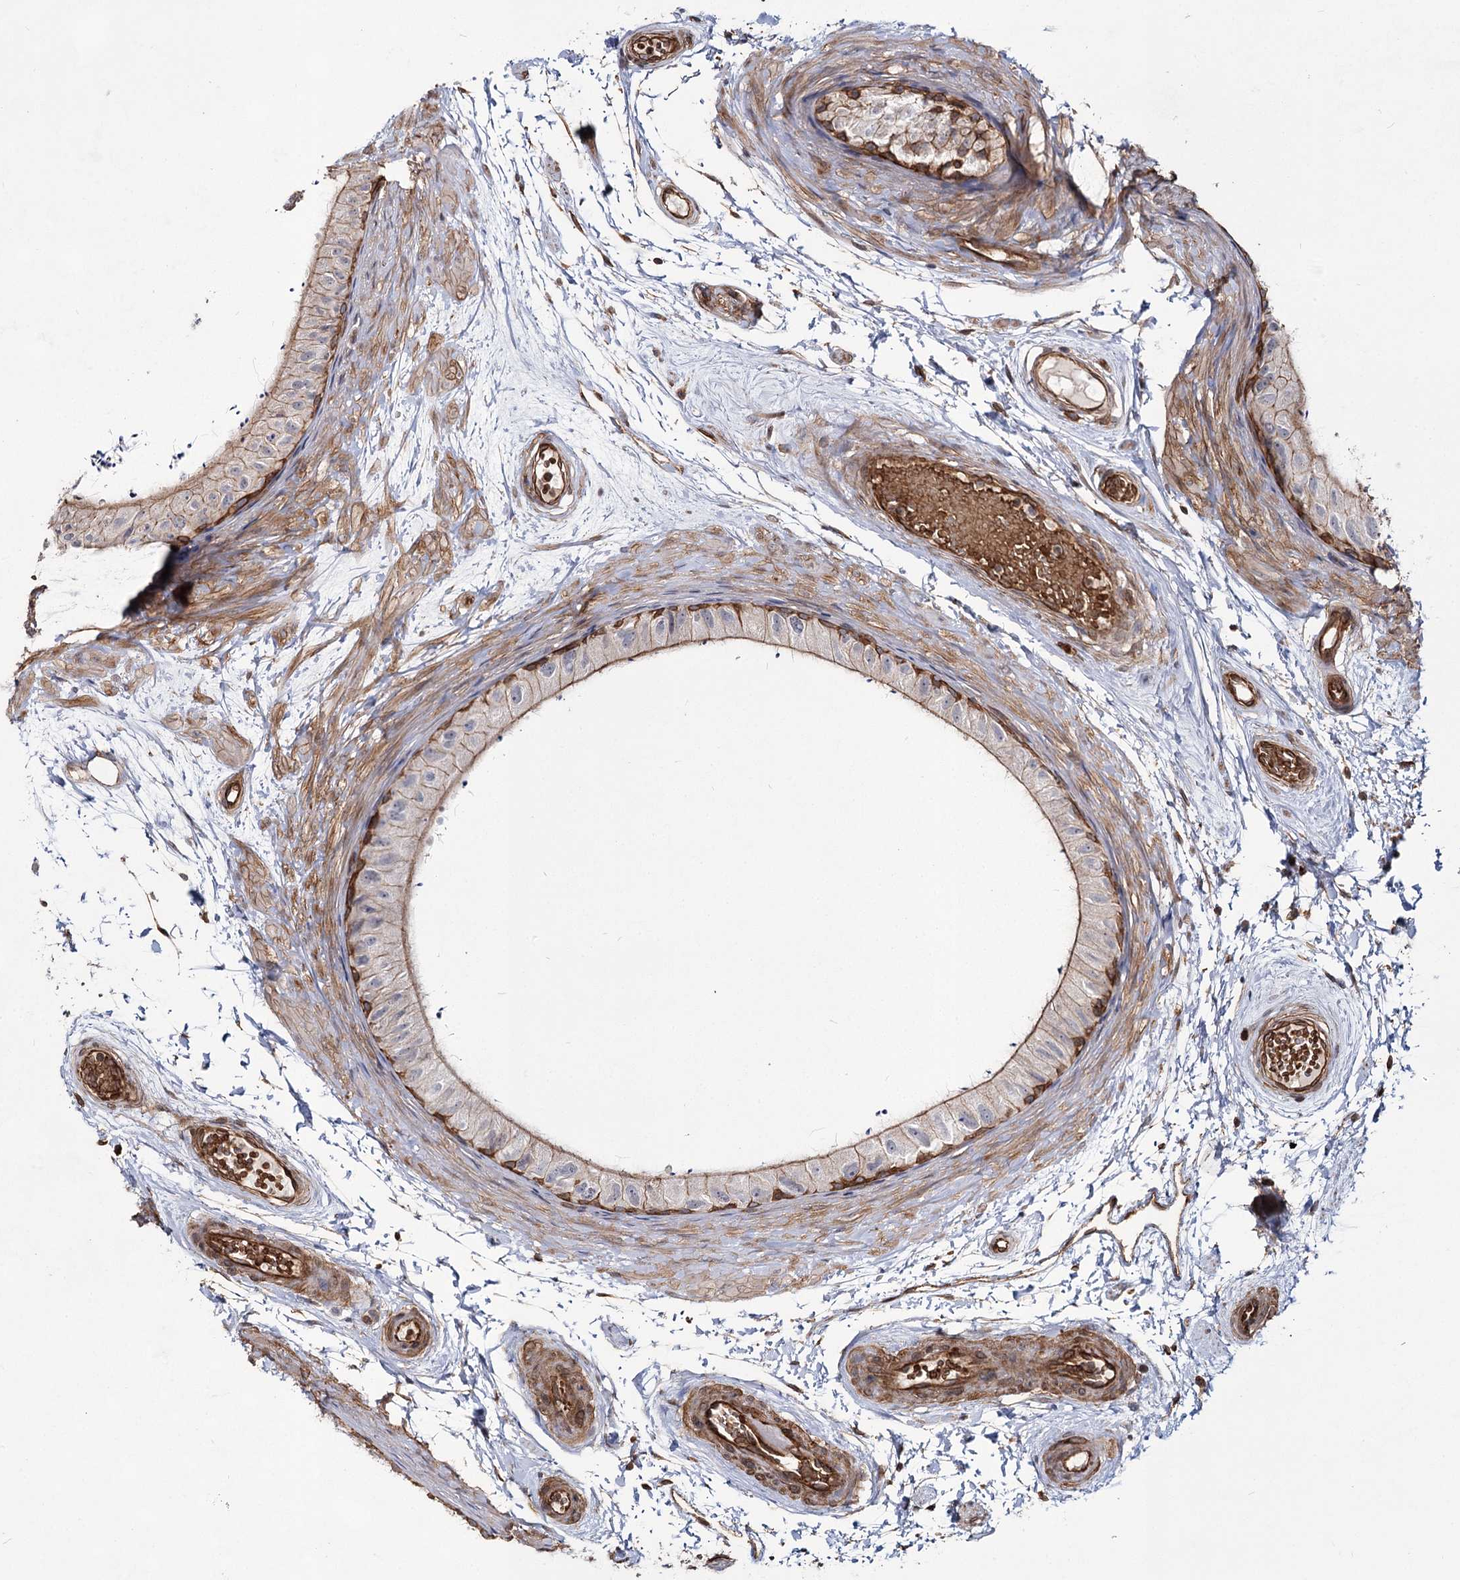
{"staining": {"intensity": "strong", "quantity": "<25%", "location": "cytoplasmic/membranous"}, "tissue": "epididymis", "cell_type": "Glandular cells", "image_type": "normal", "snomed": [{"axis": "morphology", "description": "Normal tissue, NOS"}, {"axis": "topography", "description": "Epididymis"}], "caption": "Glandular cells show medium levels of strong cytoplasmic/membranous positivity in about <25% of cells in unremarkable epididymis.", "gene": "IQSEC1", "patient": {"sex": "male", "age": 50}}